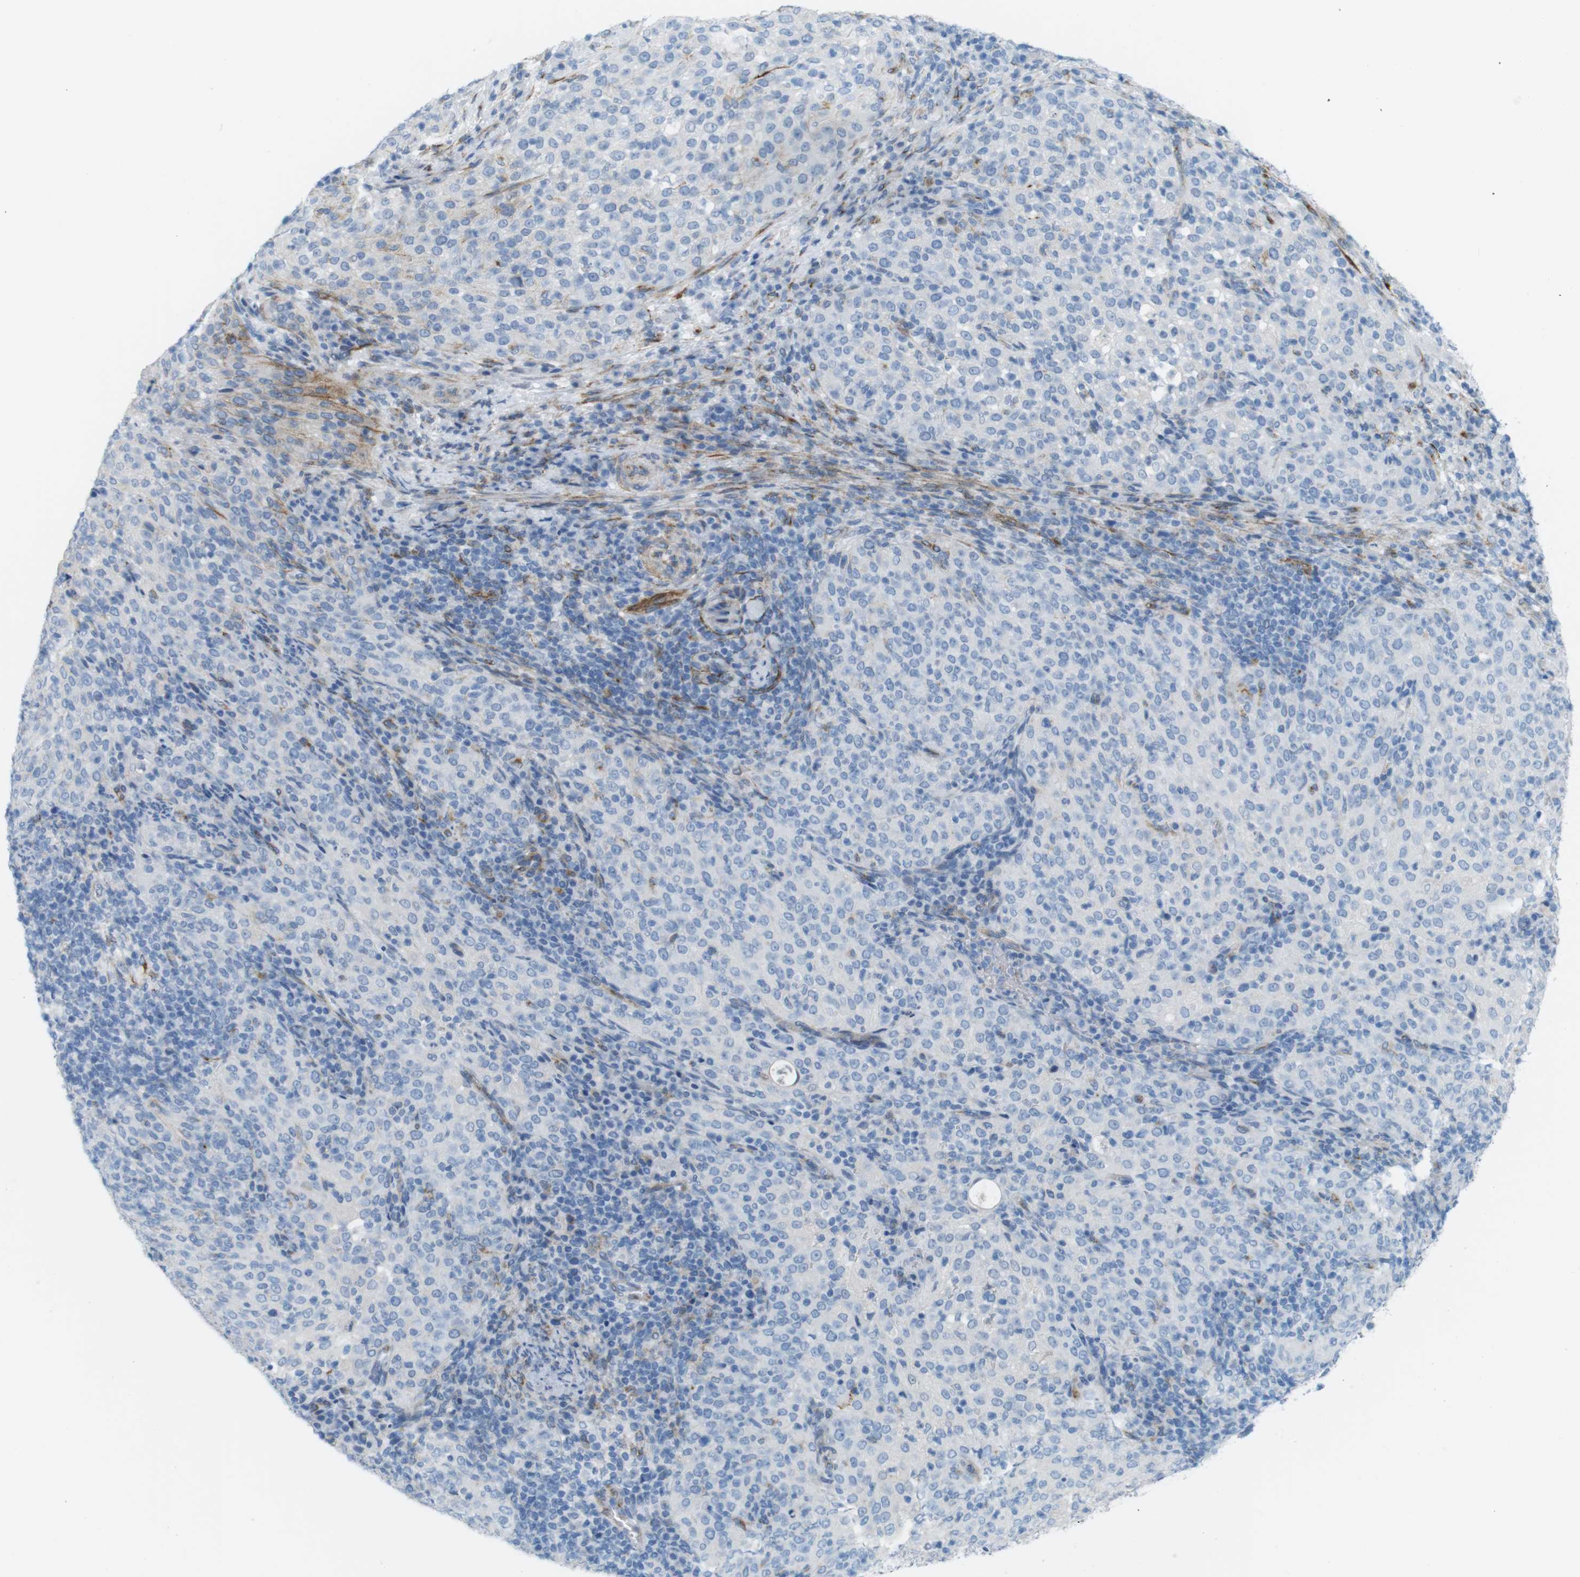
{"staining": {"intensity": "moderate", "quantity": "<25%", "location": "cytoplasmic/membranous"}, "tissue": "cervical cancer", "cell_type": "Tumor cells", "image_type": "cancer", "snomed": [{"axis": "morphology", "description": "Squamous cell carcinoma, NOS"}, {"axis": "topography", "description": "Cervix"}], "caption": "High-power microscopy captured an immunohistochemistry photomicrograph of cervical cancer, revealing moderate cytoplasmic/membranous staining in about <25% of tumor cells. The protein of interest is shown in brown color, while the nuclei are stained blue.", "gene": "MYH9", "patient": {"sex": "female", "age": 51}}